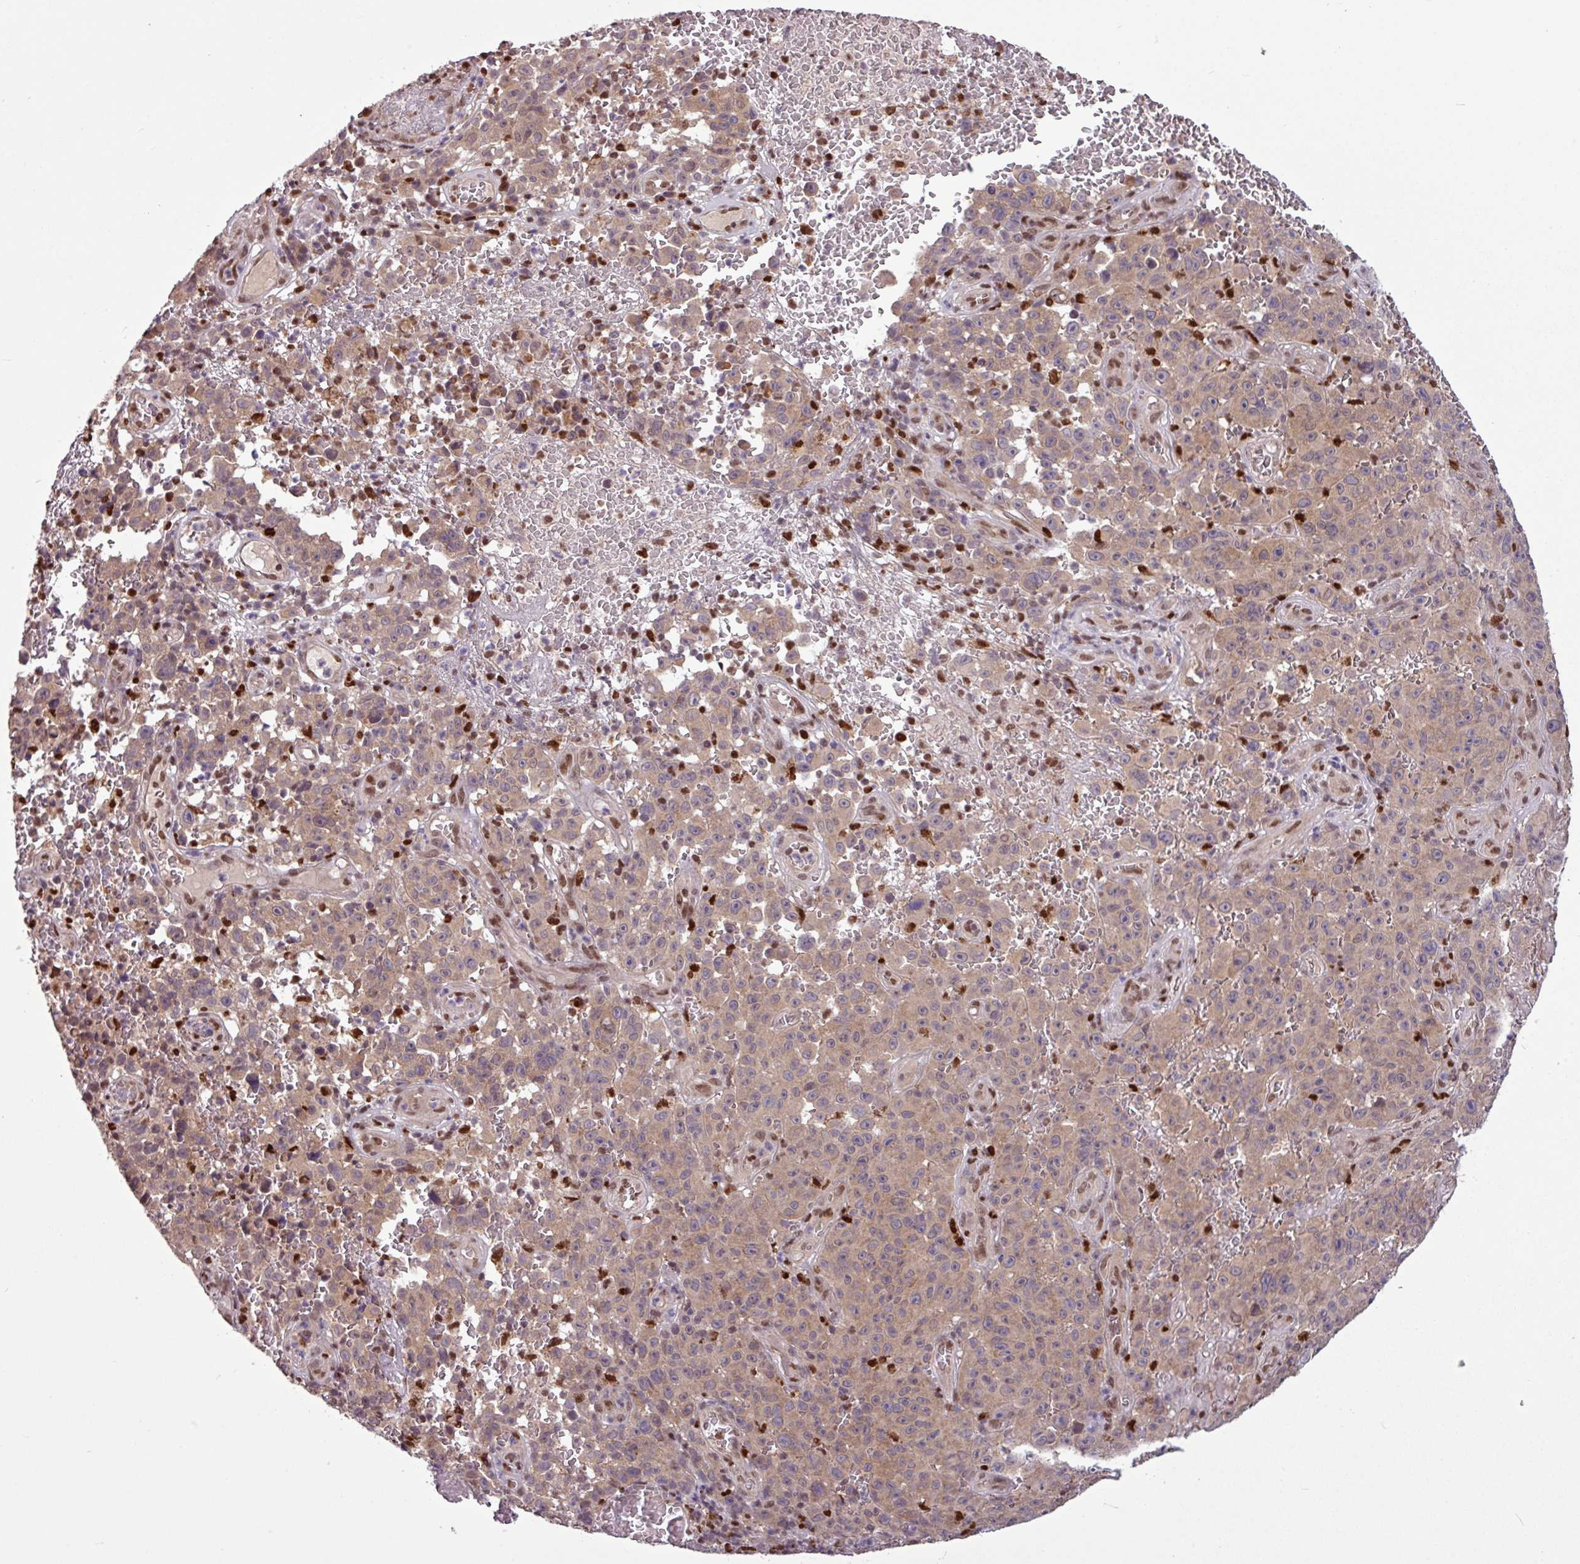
{"staining": {"intensity": "weak", "quantity": ">75%", "location": "cytoplasmic/membranous"}, "tissue": "melanoma", "cell_type": "Tumor cells", "image_type": "cancer", "snomed": [{"axis": "morphology", "description": "Malignant melanoma, NOS"}, {"axis": "topography", "description": "Skin"}], "caption": "Brown immunohistochemical staining in human malignant melanoma shows weak cytoplasmic/membranous staining in about >75% of tumor cells.", "gene": "SKIC2", "patient": {"sex": "female", "age": 82}}